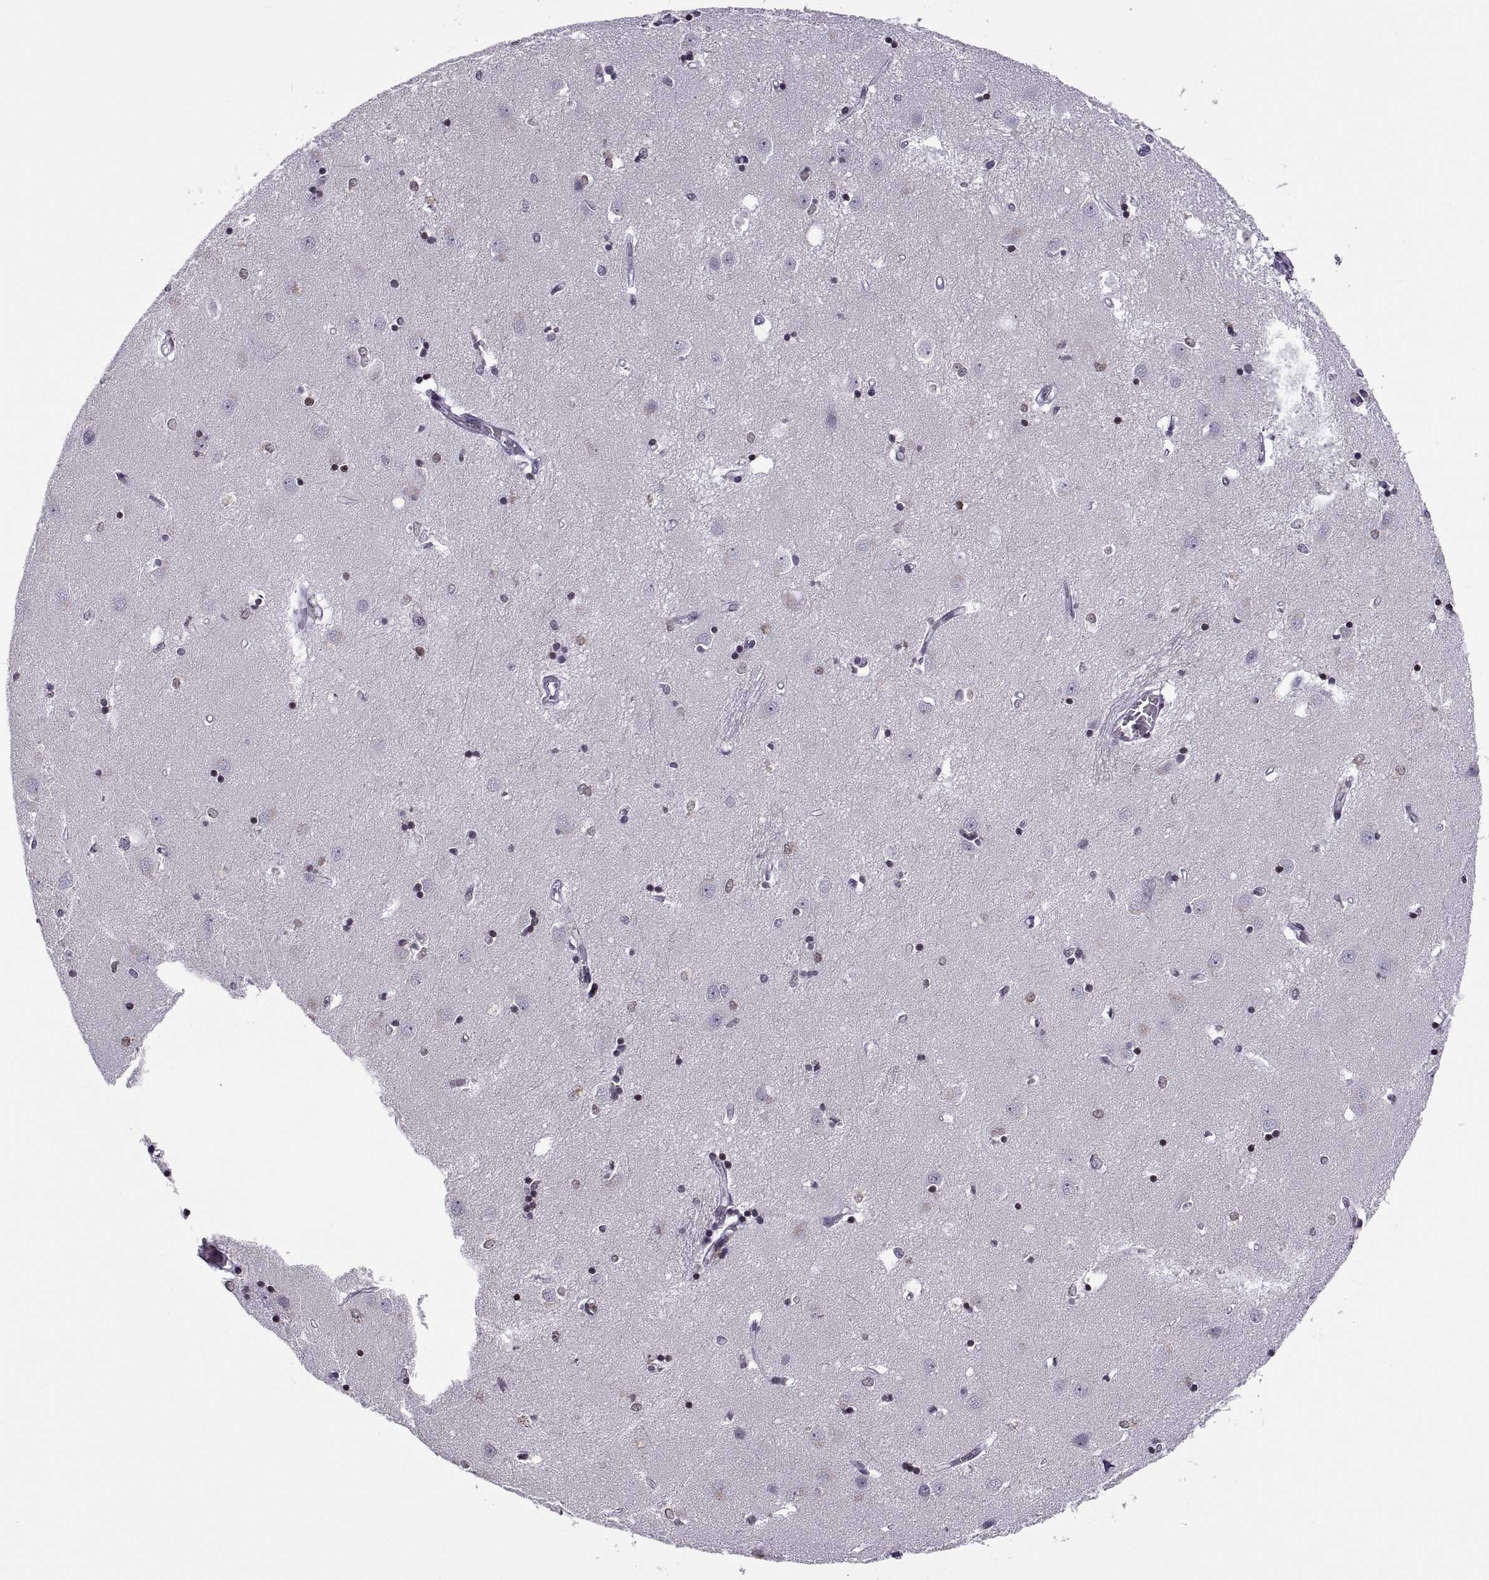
{"staining": {"intensity": "negative", "quantity": "none", "location": "none"}, "tissue": "caudate", "cell_type": "Glial cells", "image_type": "normal", "snomed": [{"axis": "morphology", "description": "Normal tissue, NOS"}, {"axis": "topography", "description": "Lateral ventricle wall"}], "caption": "This is an immunohistochemistry (IHC) micrograph of unremarkable human caudate. There is no positivity in glial cells.", "gene": "H1", "patient": {"sex": "male", "age": 54}}